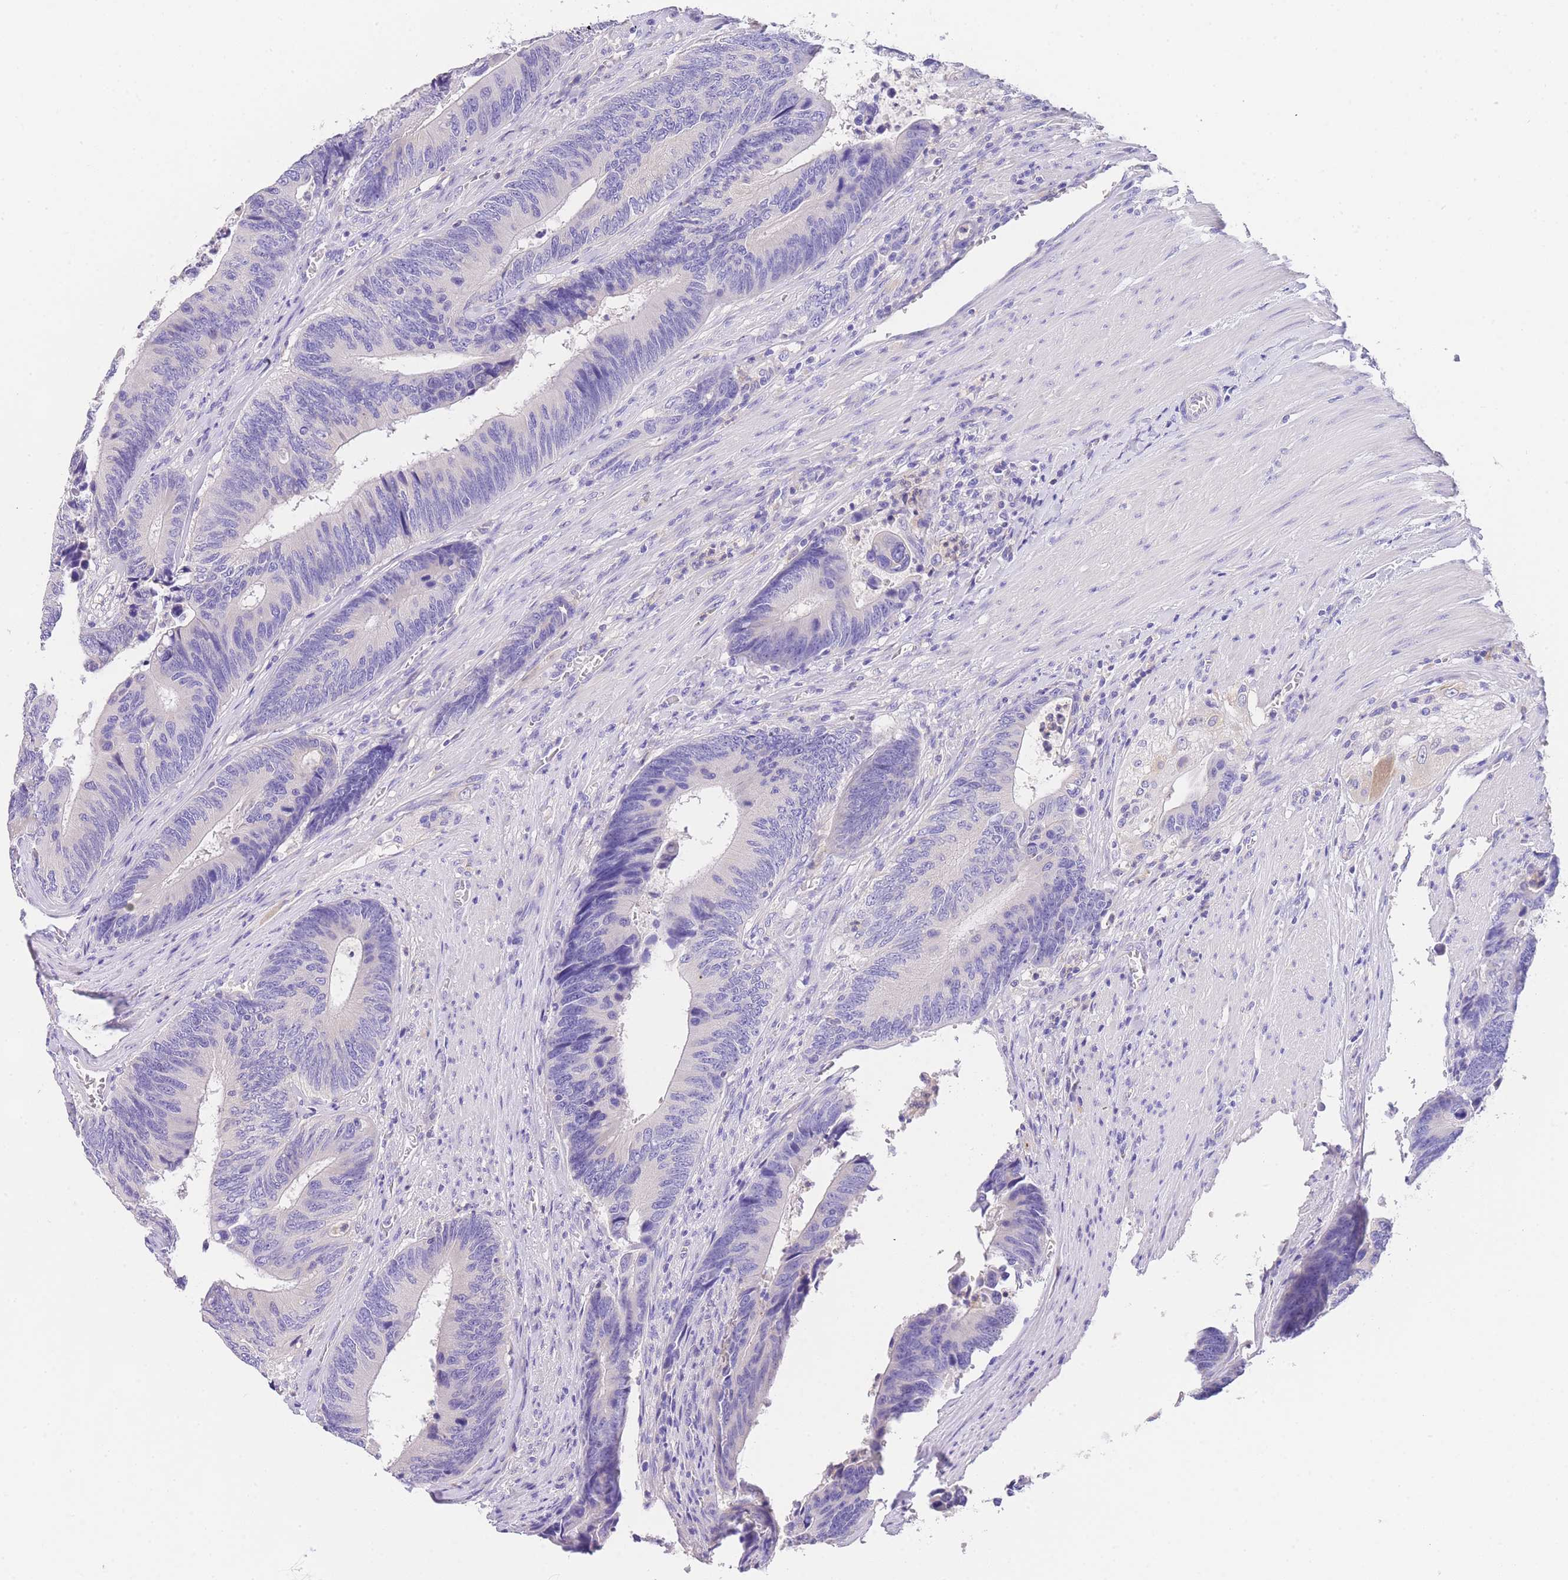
{"staining": {"intensity": "negative", "quantity": "none", "location": "none"}, "tissue": "colorectal cancer", "cell_type": "Tumor cells", "image_type": "cancer", "snomed": [{"axis": "morphology", "description": "Adenocarcinoma, NOS"}, {"axis": "topography", "description": "Colon"}], "caption": "Immunohistochemistry (IHC) micrograph of neoplastic tissue: human colorectal cancer (adenocarcinoma) stained with DAB demonstrates no significant protein staining in tumor cells.", "gene": "EPN2", "patient": {"sex": "male", "age": 87}}